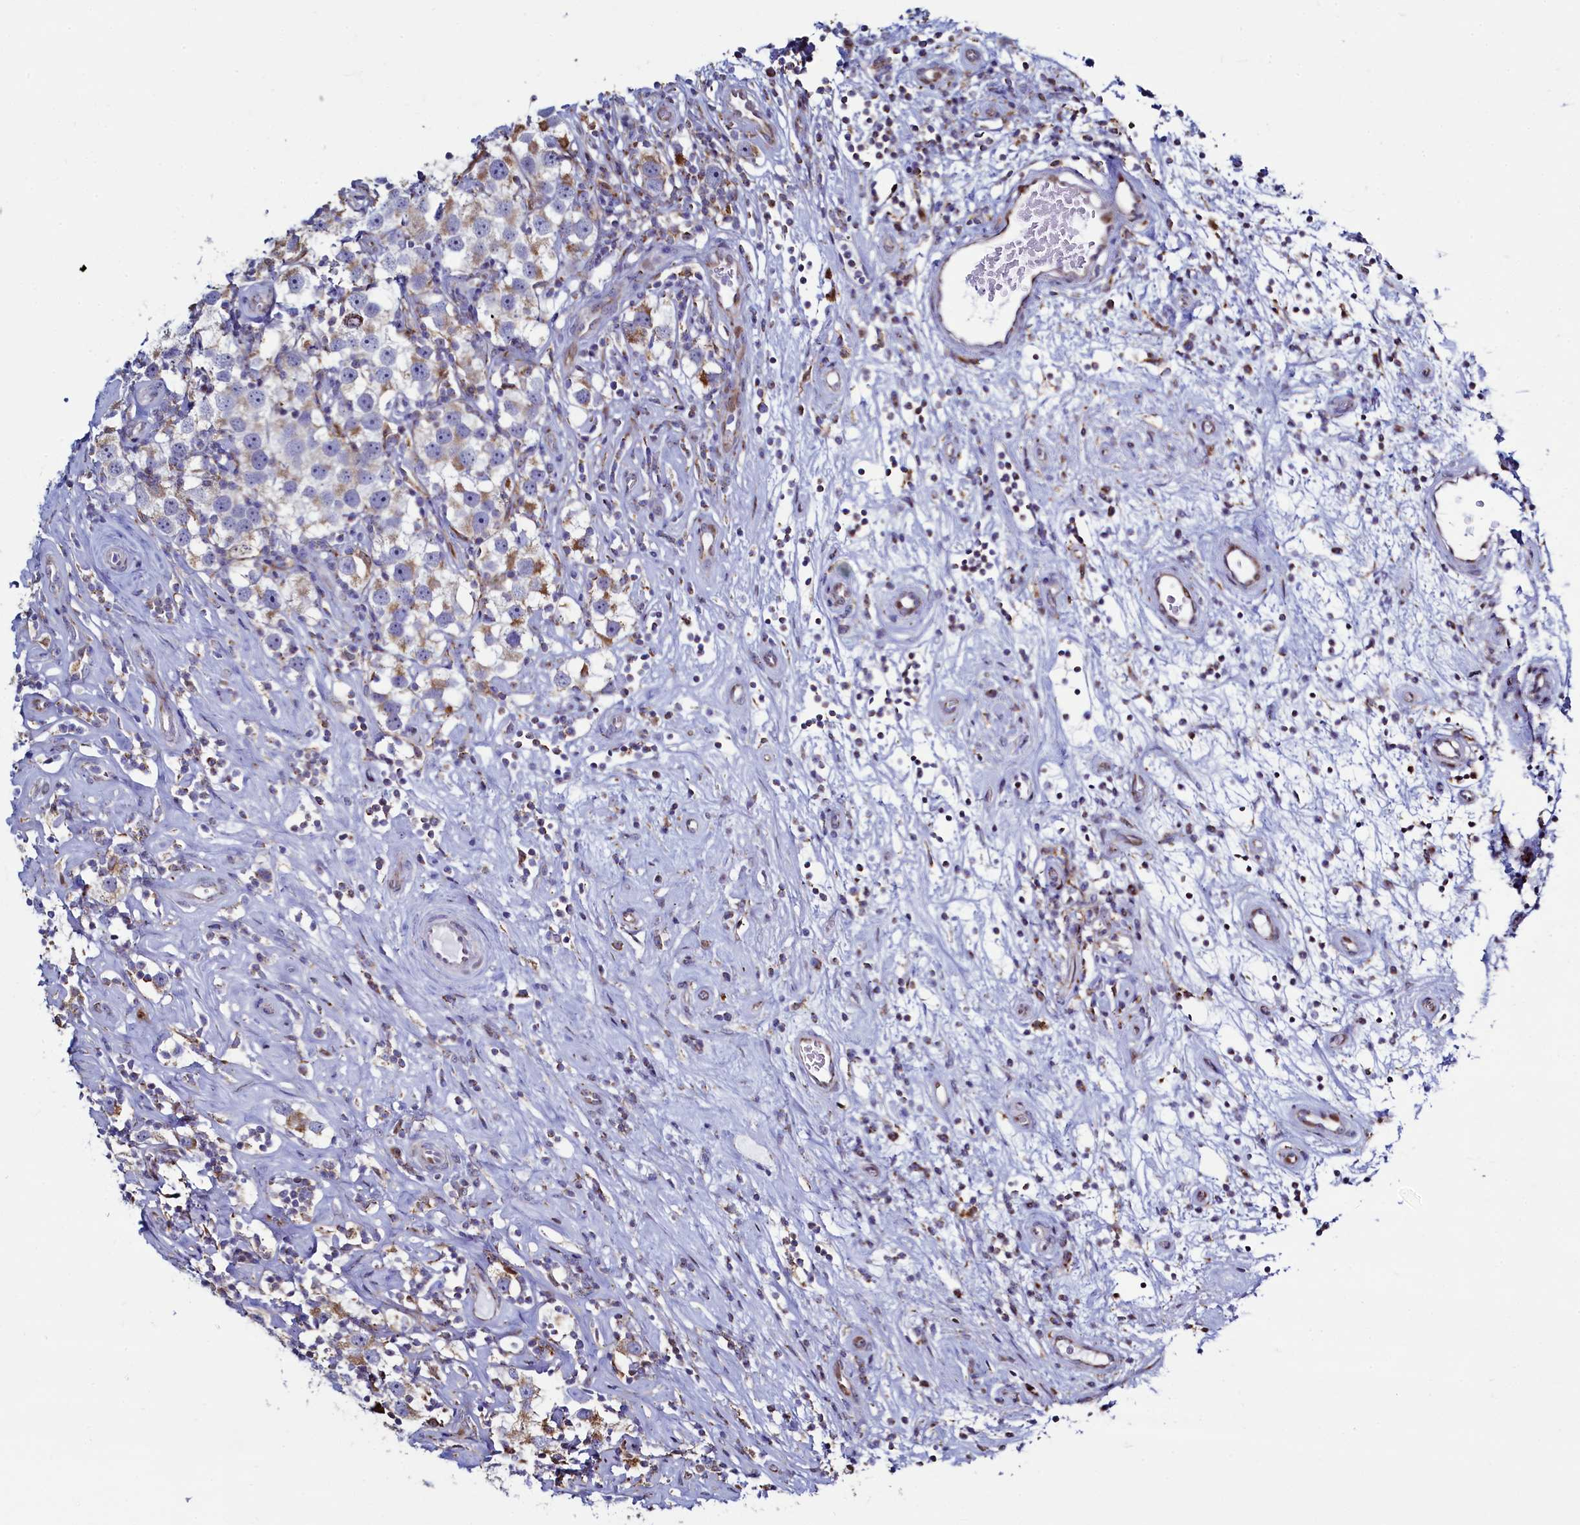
{"staining": {"intensity": "weak", "quantity": "25%-75%", "location": "cytoplasmic/membranous"}, "tissue": "testis cancer", "cell_type": "Tumor cells", "image_type": "cancer", "snomed": [{"axis": "morphology", "description": "Seminoma, NOS"}, {"axis": "topography", "description": "Testis"}], "caption": "Immunohistochemistry (IHC) staining of testis cancer, which displays low levels of weak cytoplasmic/membranous positivity in about 25%-75% of tumor cells indicating weak cytoplasmic/membranous protein staining. The staining was performed using DAB (brown) for protein detection and nuclei were counterstained in hematoxylin (blue).", "gene": "HDGFL3", "patient": {"sex": "male", "age": 49}}